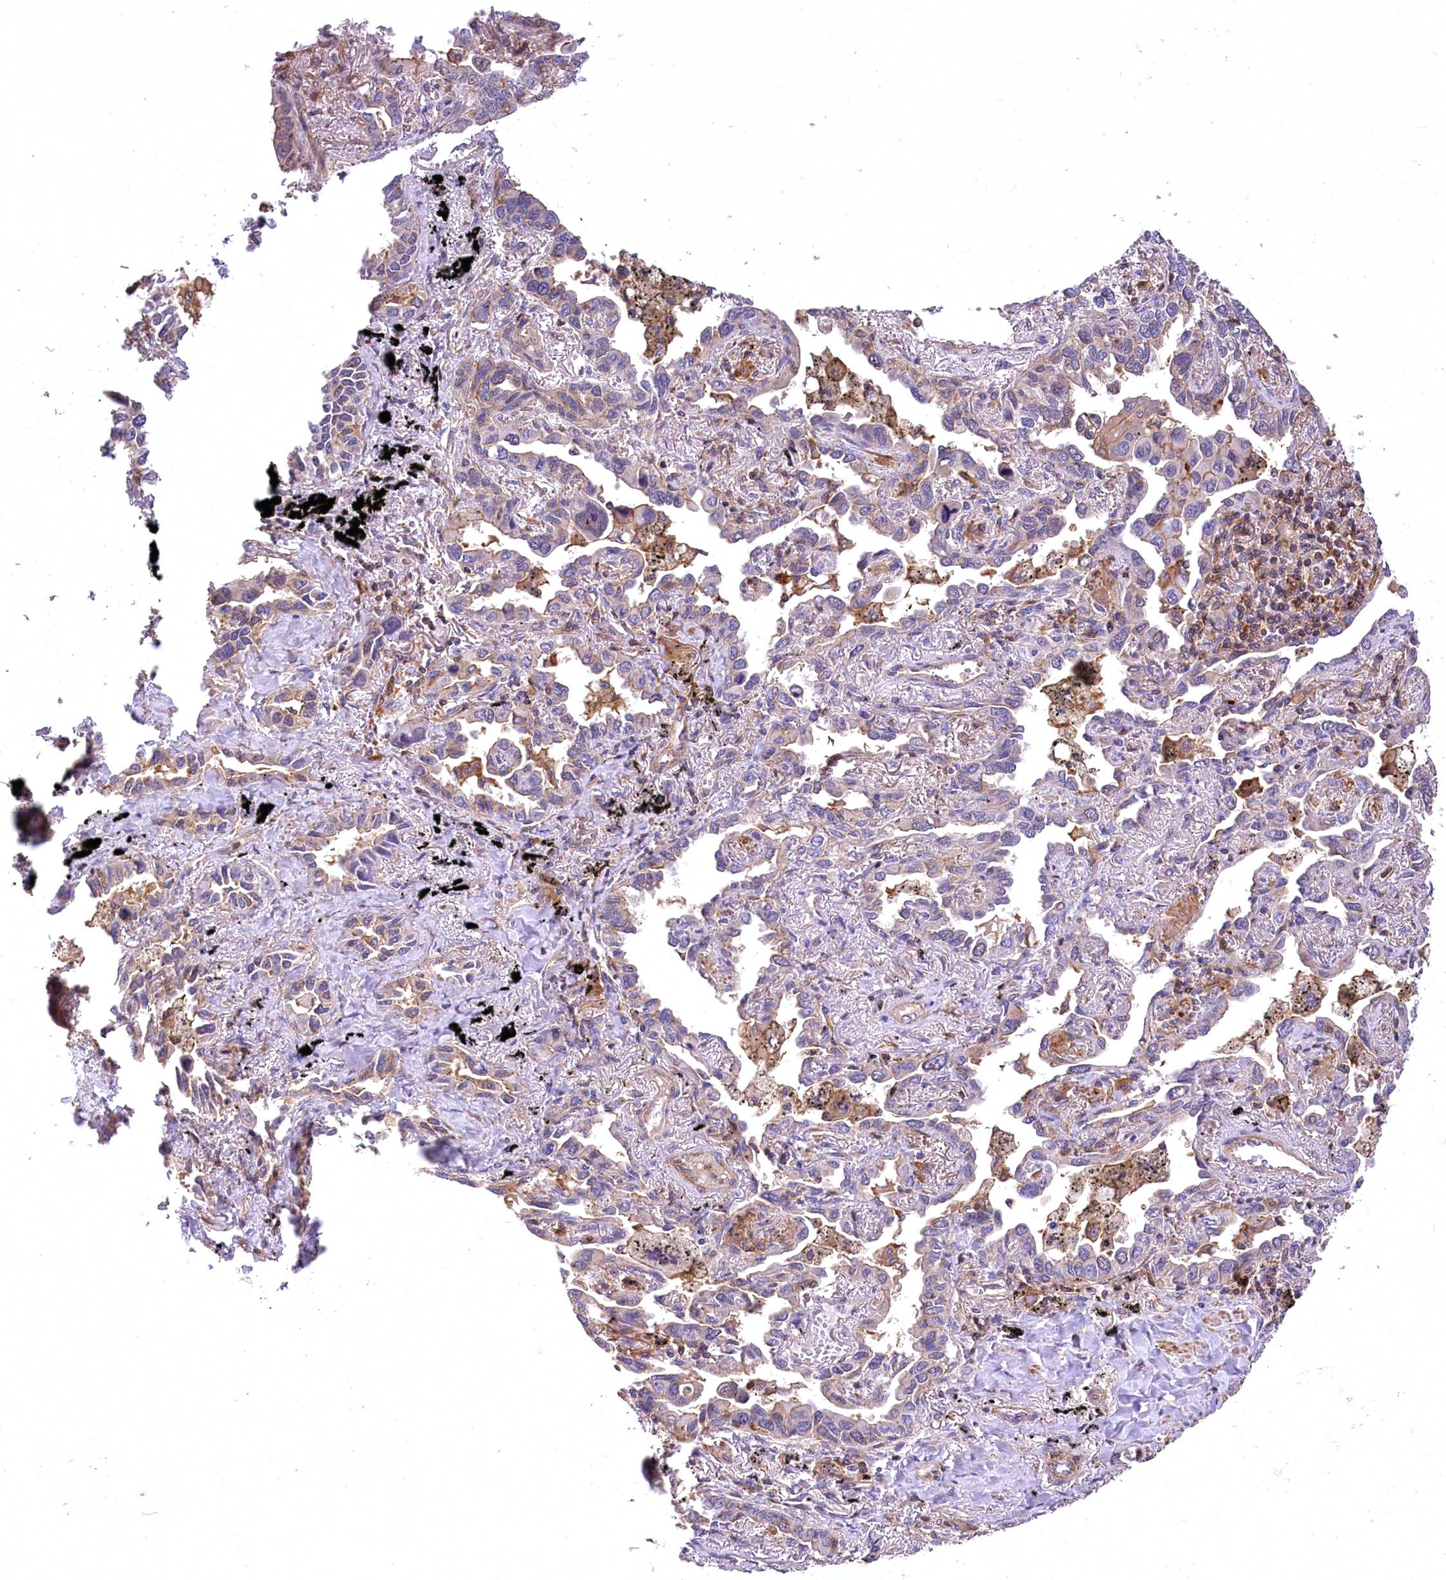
{"staining": {"intensity": "weak", "quantity": "<25%", "location": "cytoplasmic/membranous"}, "tissue": "lung cancer", "cell_type": "Tumor cells", "image_type": "cancer", "snomed": [{"axis": "morphology", "description": "Adenocarcinoma, NOS"}, {"axis": "topography", "description": "Lung"}], "caption": "The micrograph exhibits no staining of tumor cells in lung adenocarcinoma.", "gene": "DPP3", "patient": {"sex": "male", "age": 67}}